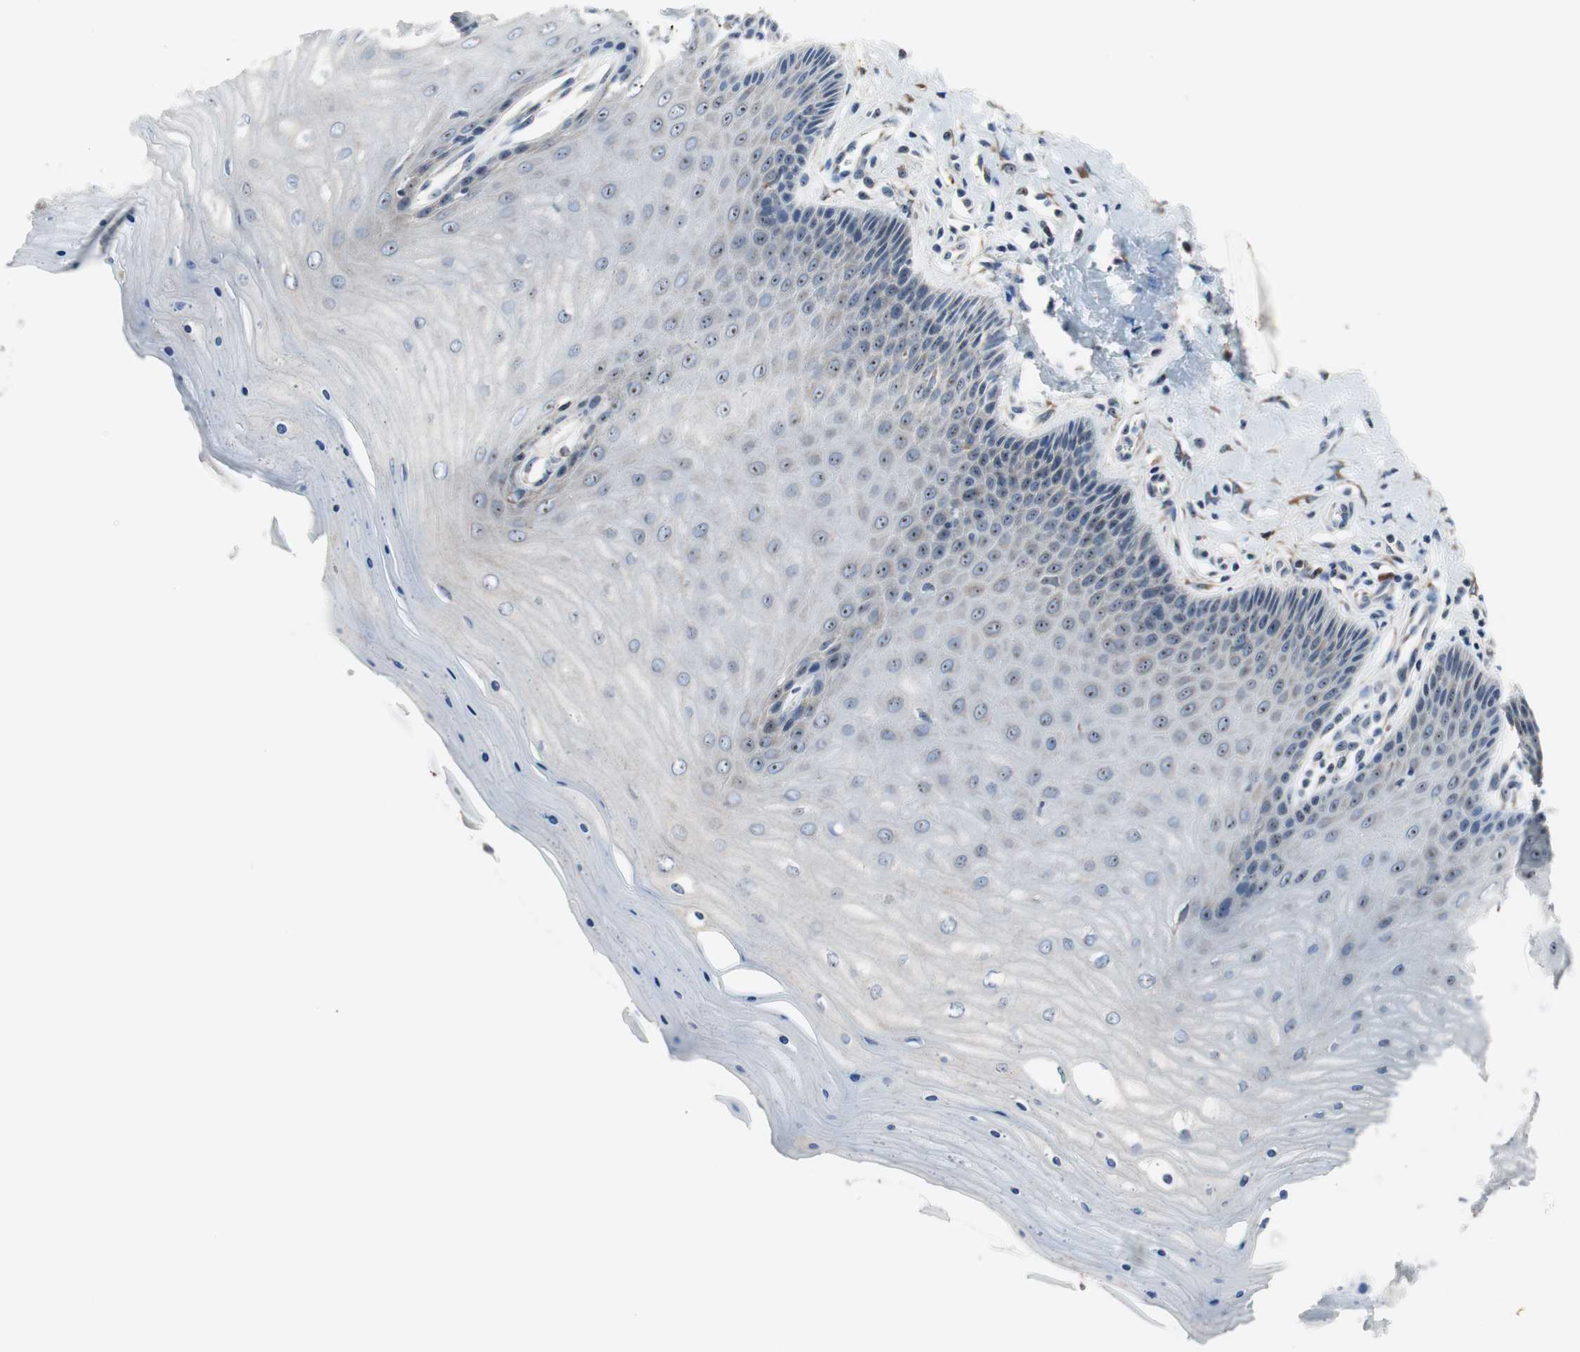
{"staining": {"intensity": "moderate", "quantity": ">75%", "location": "cytoplasmic/membranous"}, "tissue": "cervix", "cell_type": "Glandular cells", "image_type": "normal", "snomed": [{"axis": "morphology", "description": "Normal tissue, NOS"}, {"axis": "topography", "description": "Cervix"}], "caption": "IHC image of normal human cervix stained for a protein (brown), which shows medium levels of moderate cytoplasmic/membranous positivity in approximately >75% of glandular cells.", "gene": "TMED7", "patient": {"sex": "female", "age": 55}}